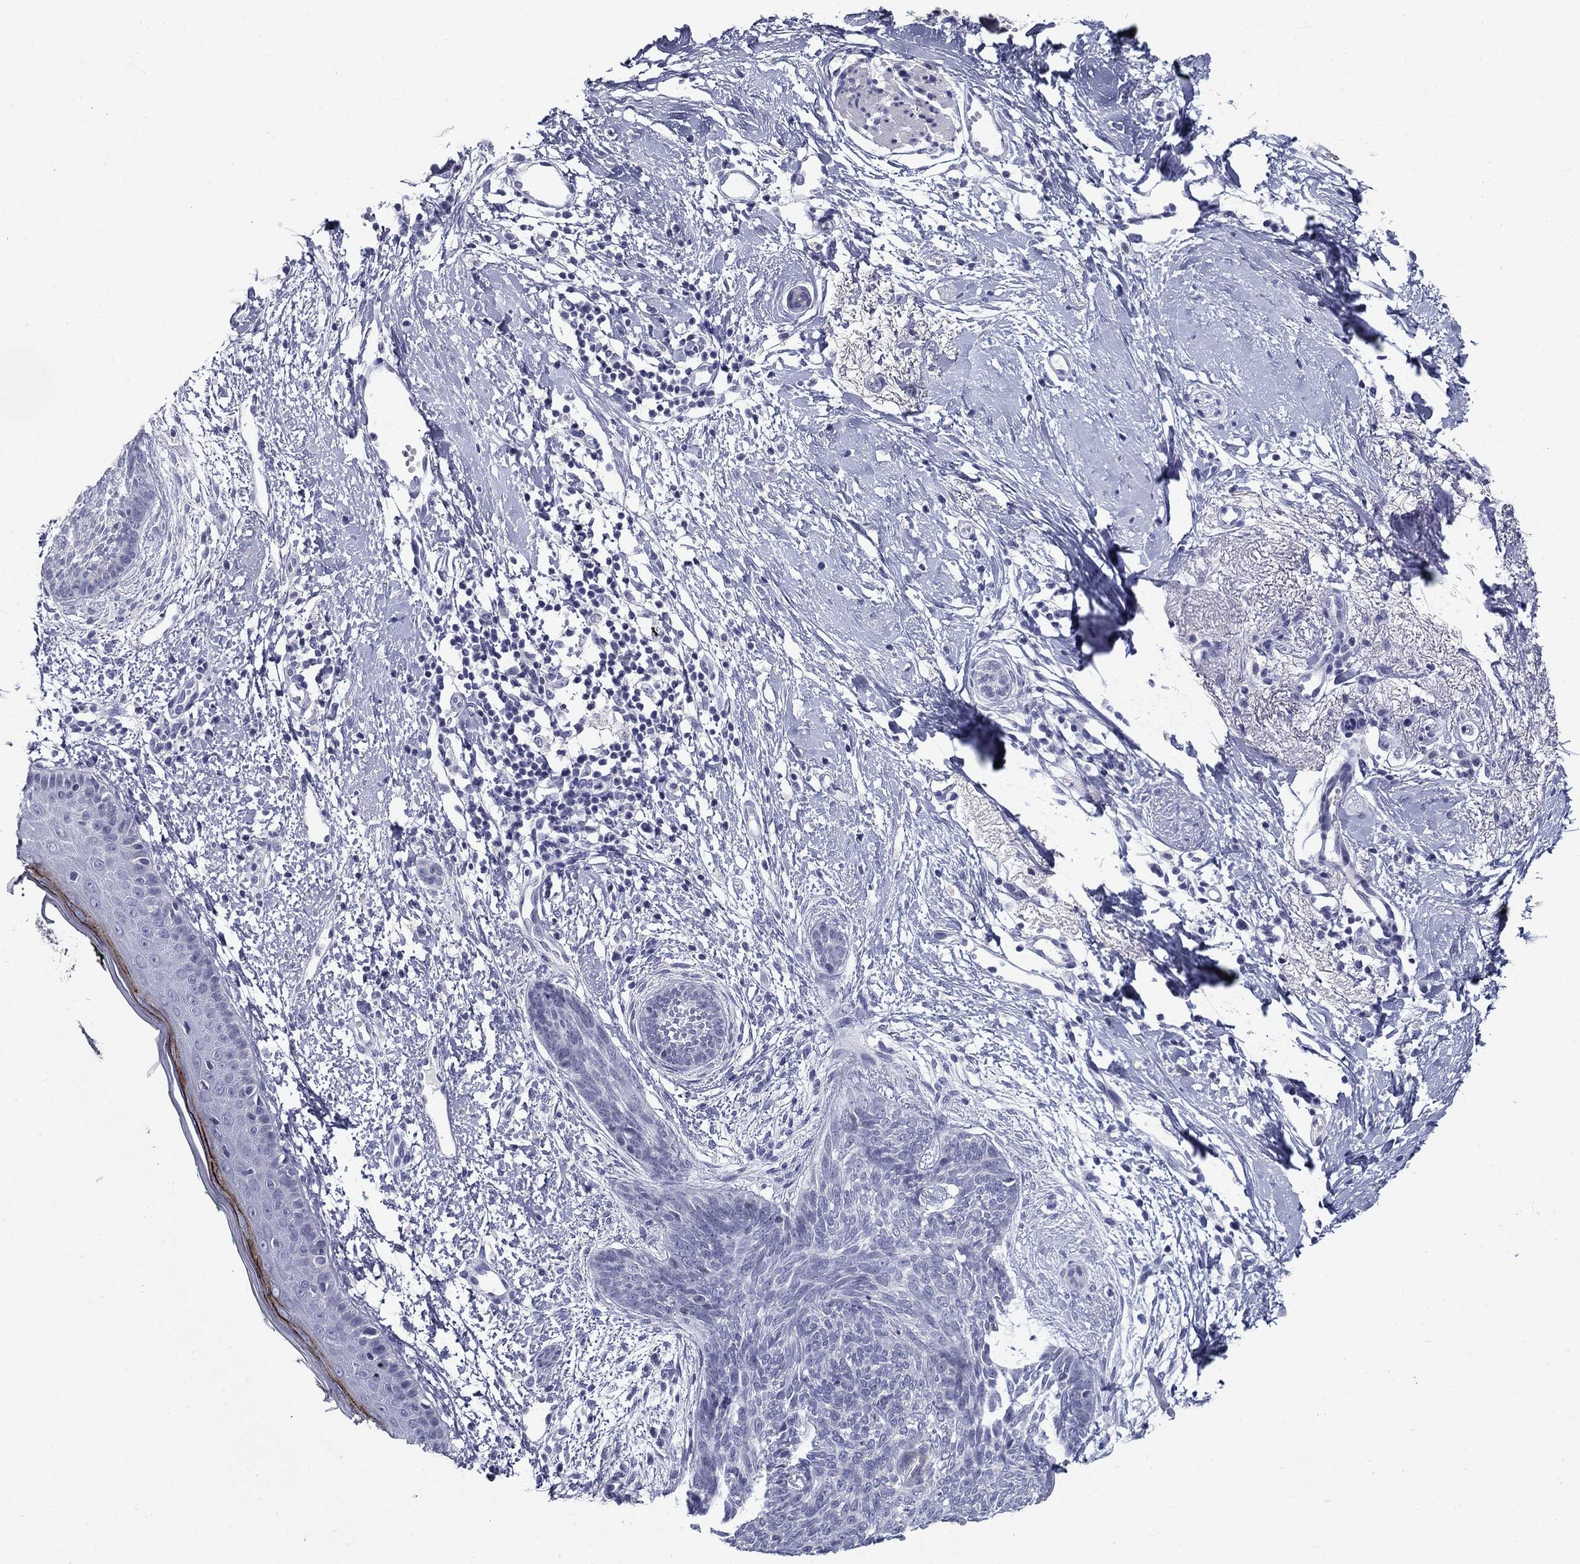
{"staining": {"intensity": "negative", "quantity": "none", "location": "none"}, "tissue": "skin cancer", "cell_type": "Tumor cells", "image_type": "cancer", "snomed": [{"axis": "morphology", "description": "Basal cell carcinoma"}, {"axis": "topography", "description": "Skin"}], "caption": "This is an immunohistochemistry (IHC) micrograph of human skin basal cell carcinoma. There is no positivity in tumor cells.", "gene": "C4orf19", "patient": {"sex": "female", "age": 65}}